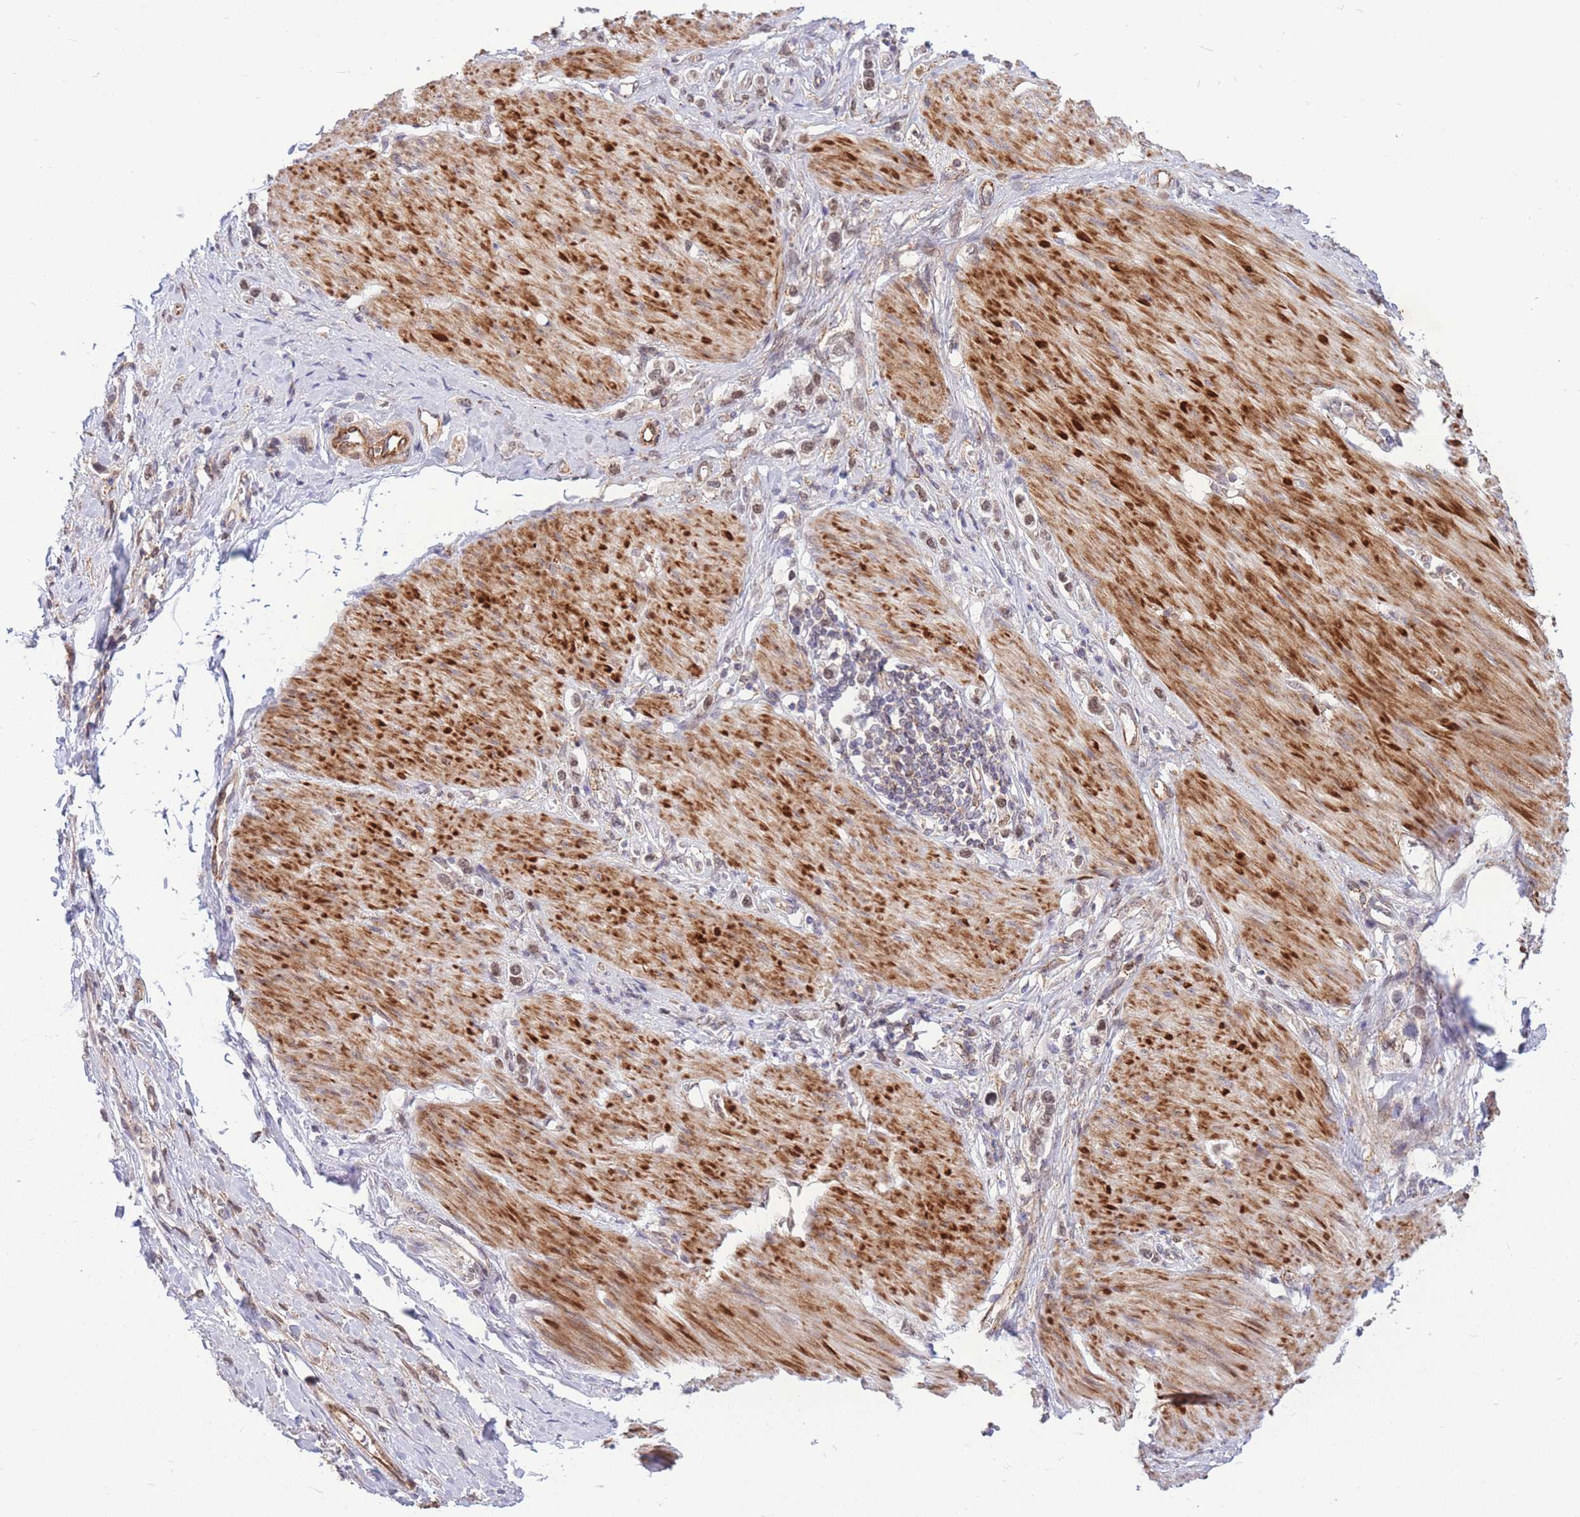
{"staining": {"intensity": "weak", "quantity": ">75%", "location": "nuclear"}, "tissue": "stomach cancer", "cell_type": "Tumor cells", "image_type": "cancer", "snomed": [{"axis": "morphology", "description": "Adenocarcinoma, NOS"}, {"axis": "topography", "description": "Stomach"}], "caption": "Stomach adenocarcinoma stained for a protein (brown) displays weak nuclear positive staining in about >75% of tumor cells.", "gene": "TCF20", "patient": {"sex": "female", "age": 65}}